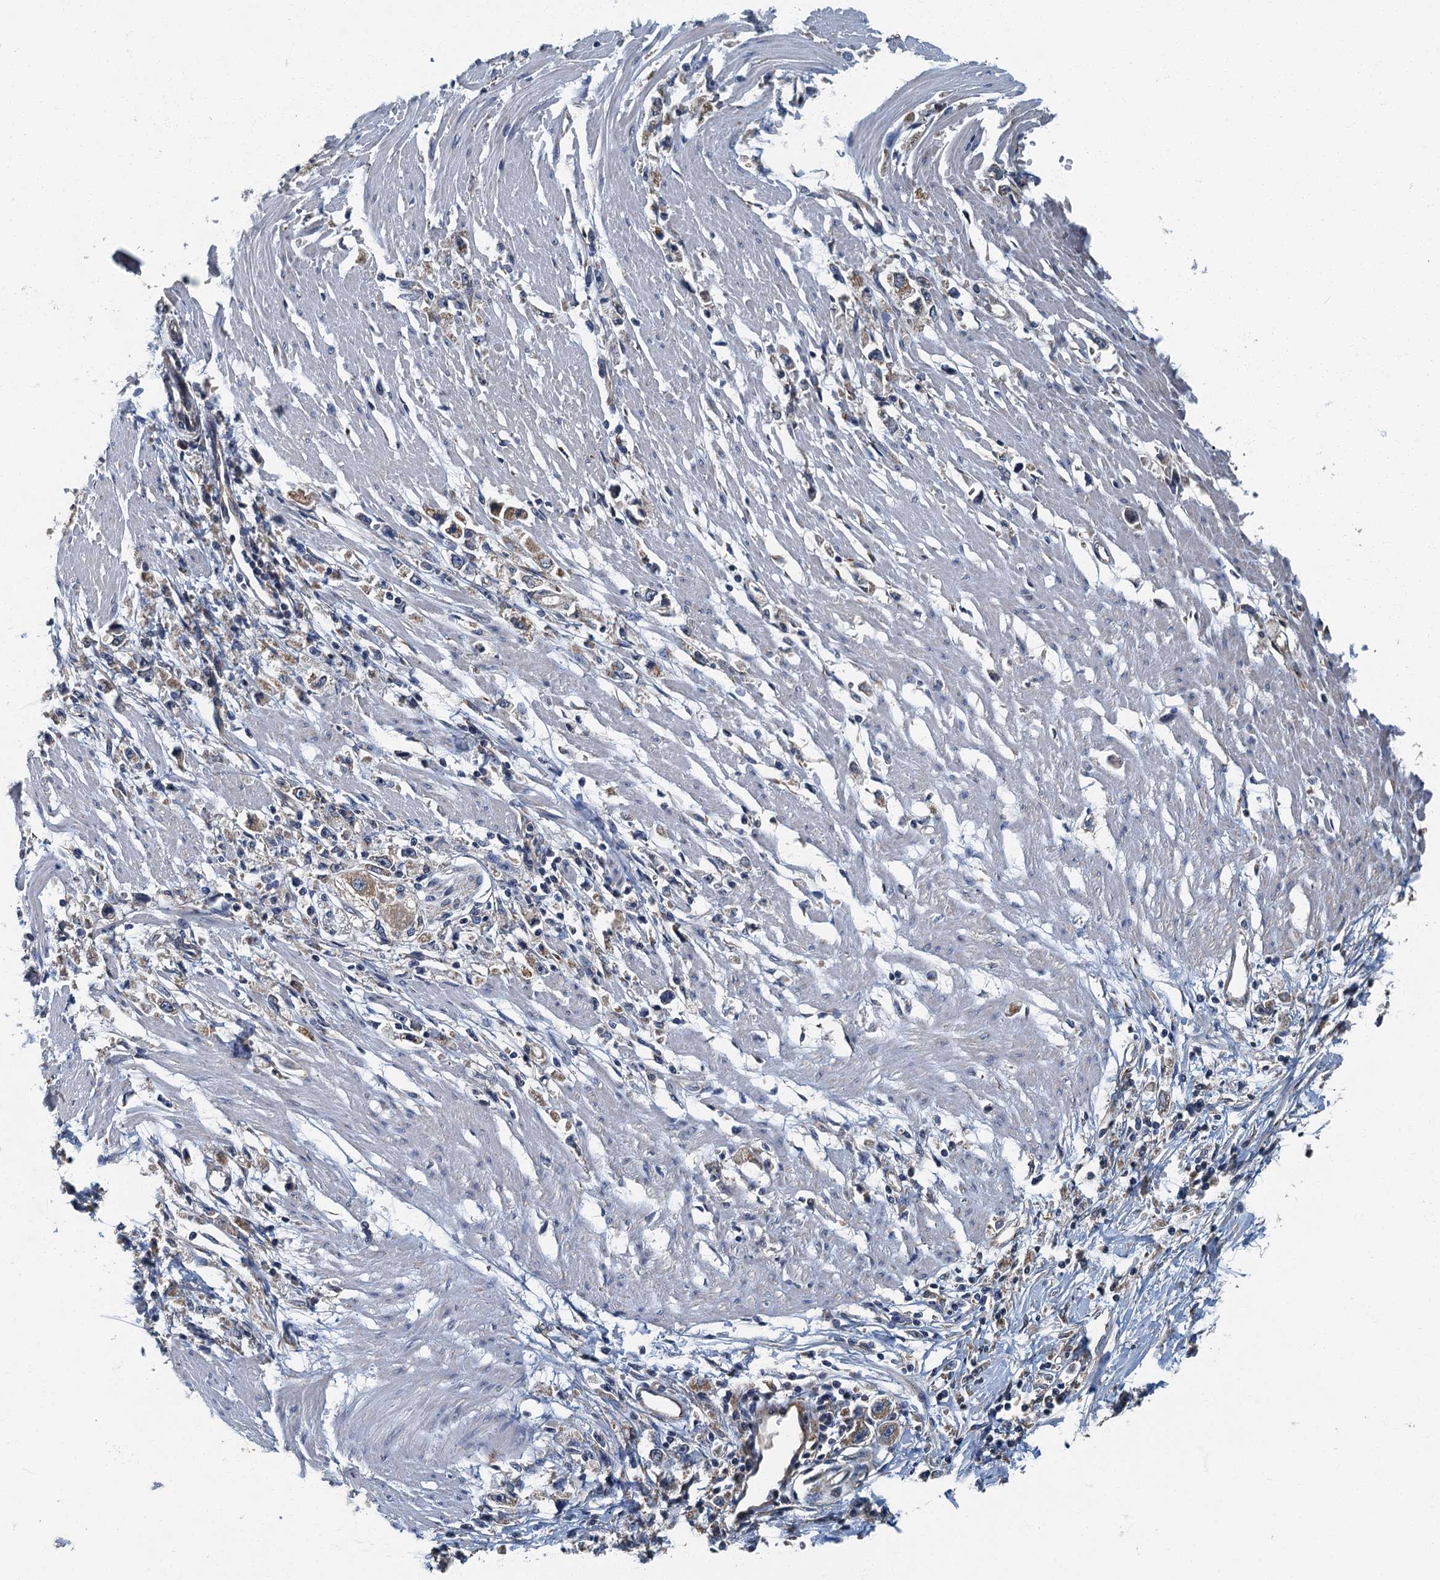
{"staining": {"intensity": "weak", "quantity": "<25%", "location": "cytoplasmic/membranous"}, "tissue": "stomach cancer", "cell_type": "Tumor cells", "image_type": "cancer", "snomed": [{"axis": "morphology", "description": "Adenocarcinoma, NOS"}, {"axis": "topography", "description": "Stomach"}], "caption": "An IHC histopathology image of stomach cancer is shown. There is no staining in tumor cells of stomach cancer. (Brightfield microscopy of DAB IHC at high magnification).", "gene": "DDX49", "patient": {"sex": "female", "age": 59}}